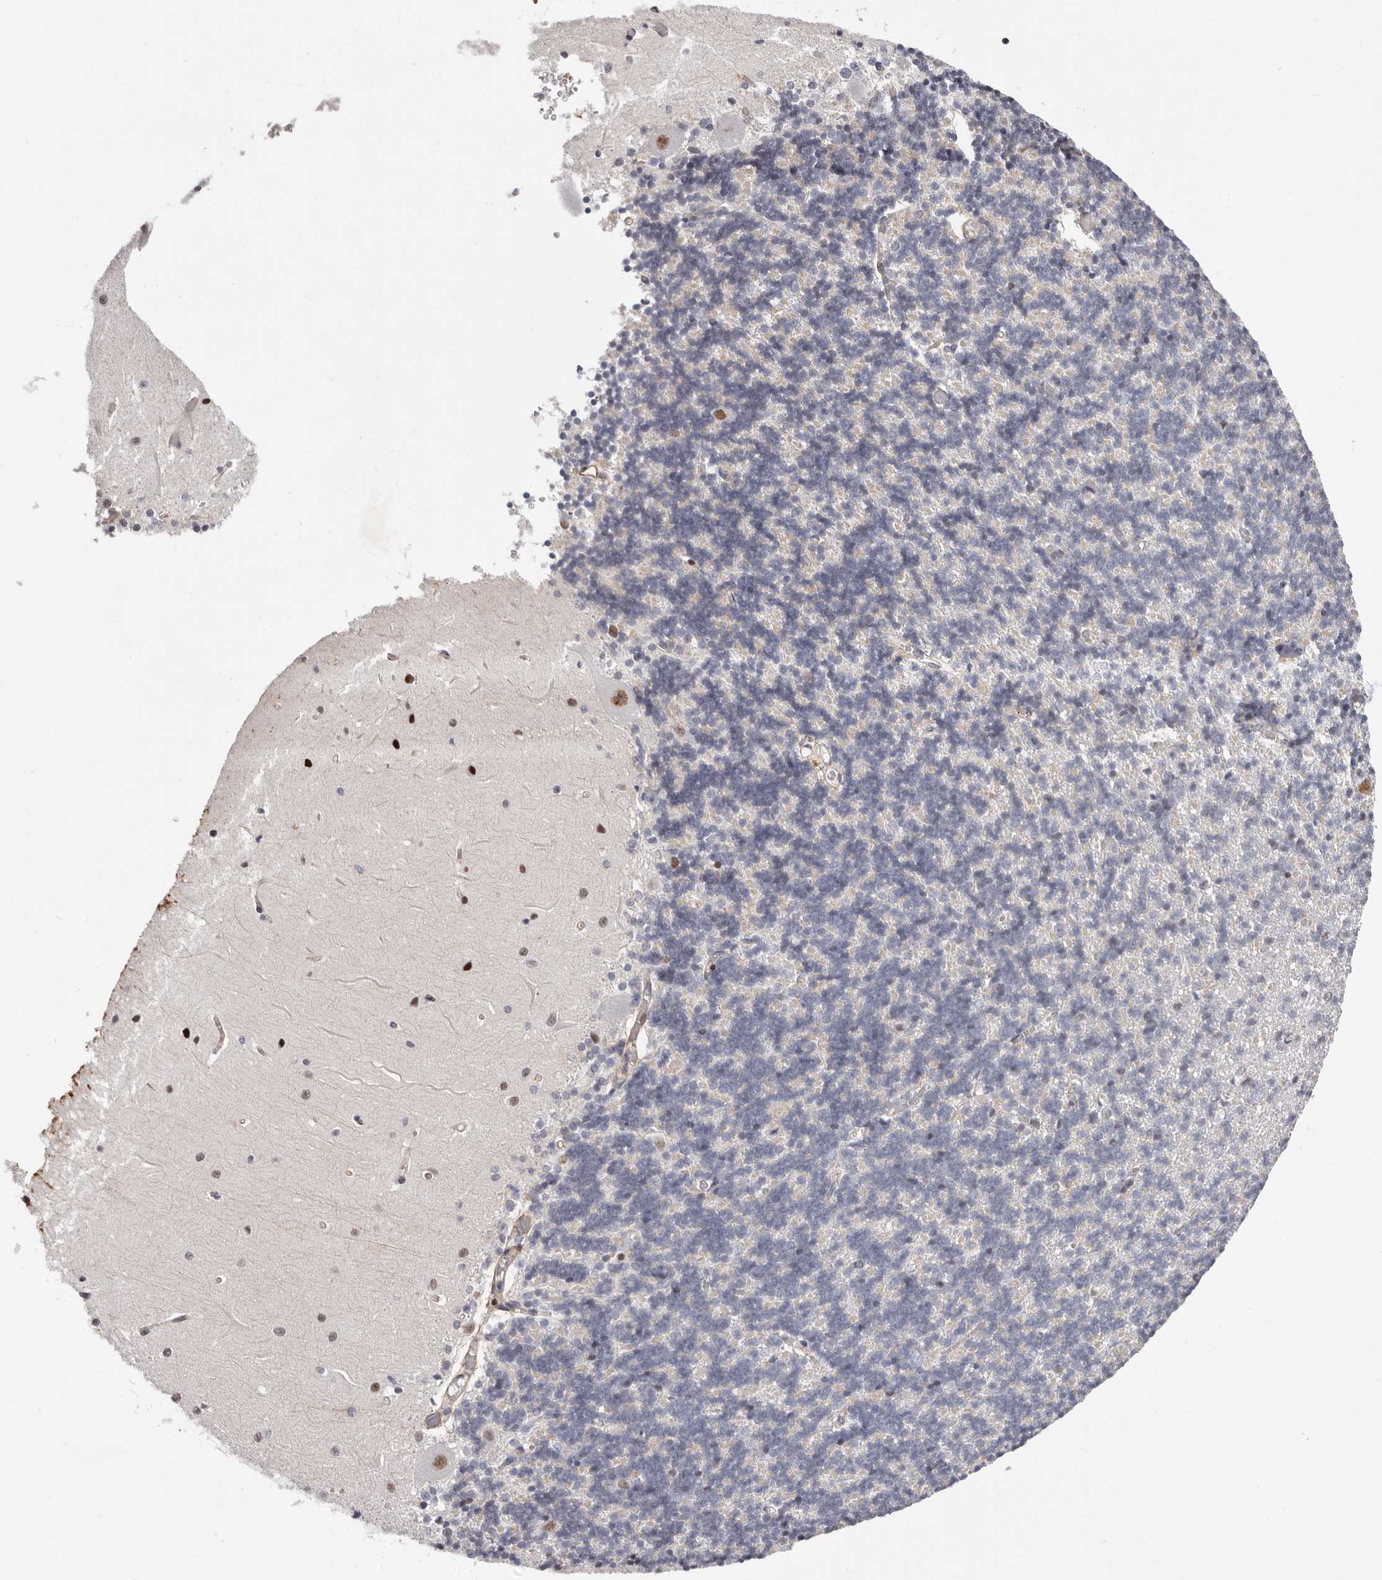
{"staining": {"intensity": "moderate", "quantity": "<25%", "location": "nuclear"}, "tissue": "cerebellum", "cell_type": "Cells in granular layer", "image_type": "normal", "snomed": [{"axis": "morphology", "description": "Normal tissue, NOS"}, {"axis": "topography", "description": "Cerebellum"}], "caption": "Immunohistochemistry micrograph of unremarkable human cerebellum stained for a protein (brown), which exhibits low levels of moderate nuclear staining in about <25% of cells in granular layer.", "gene": "EPHX3", "patient": {"sex": "male", "age": 37}}